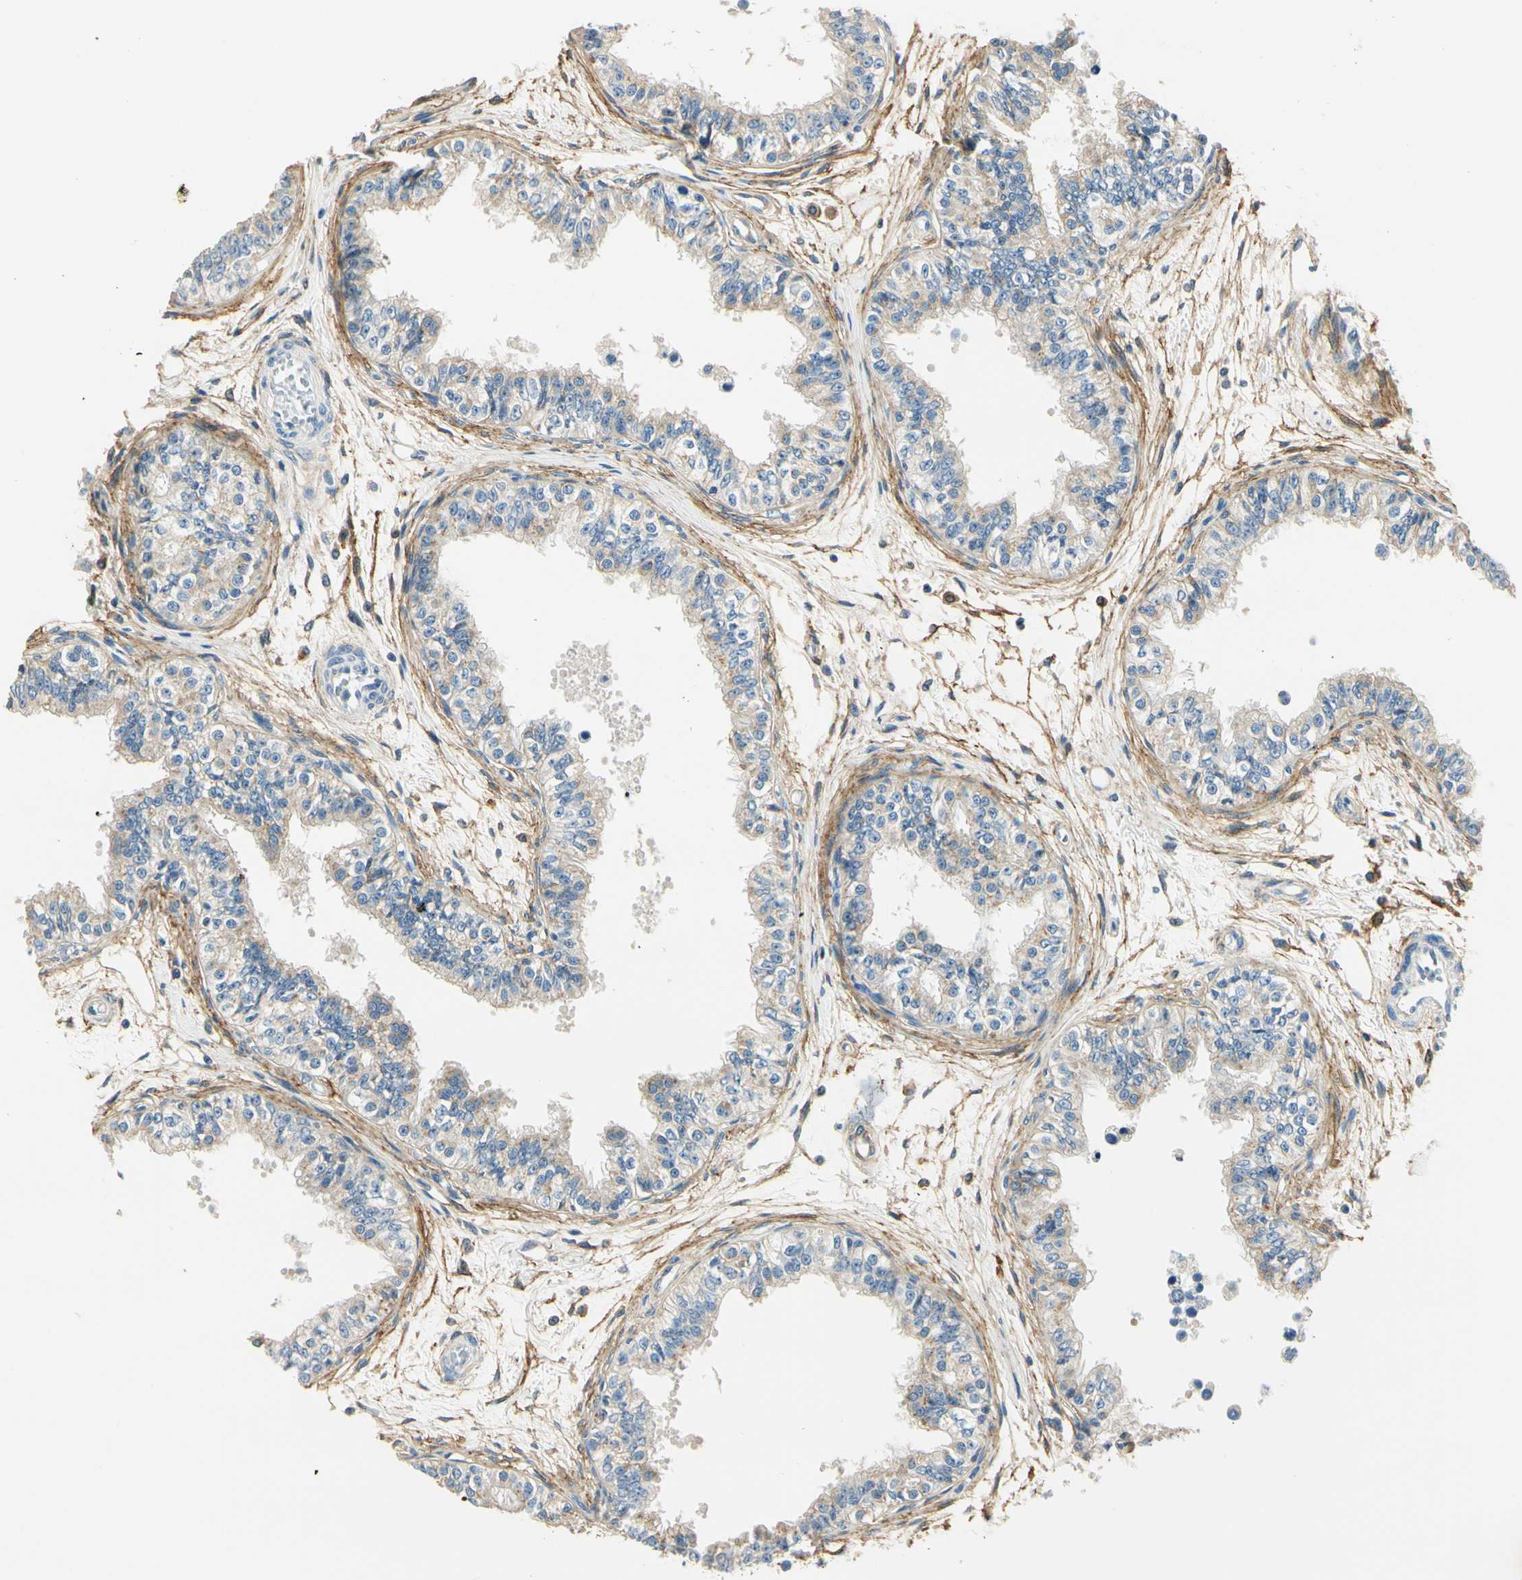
{"staining": {"intensity": "weak", "quantity": ">75%", "location": "cytoplasmic/membranous"}, "tissue": "epididymis", "cell_type": "Glandular cells", "image_type": "normal", "snomed": [{"axis": "morphology", "description": "Normal tissue, NOS"}, {"axis": "morphology", "description": "Adenocarcinoma, metastatic, NOS"}, {"axis": "topography", "description": "Testis"}, {"axis": "topography", "description": "Epididymis"}], "caption": "The photomicrograph demonstrates a brown stain indicating the presence of a protein in the cytoplasmic/membranous of glandular cells in epididymis. (Brightfield microscopy of DAB IHC at high magnification).", "gene": "TGFBR3", "patient": {"sex": "male", "age": 26}}